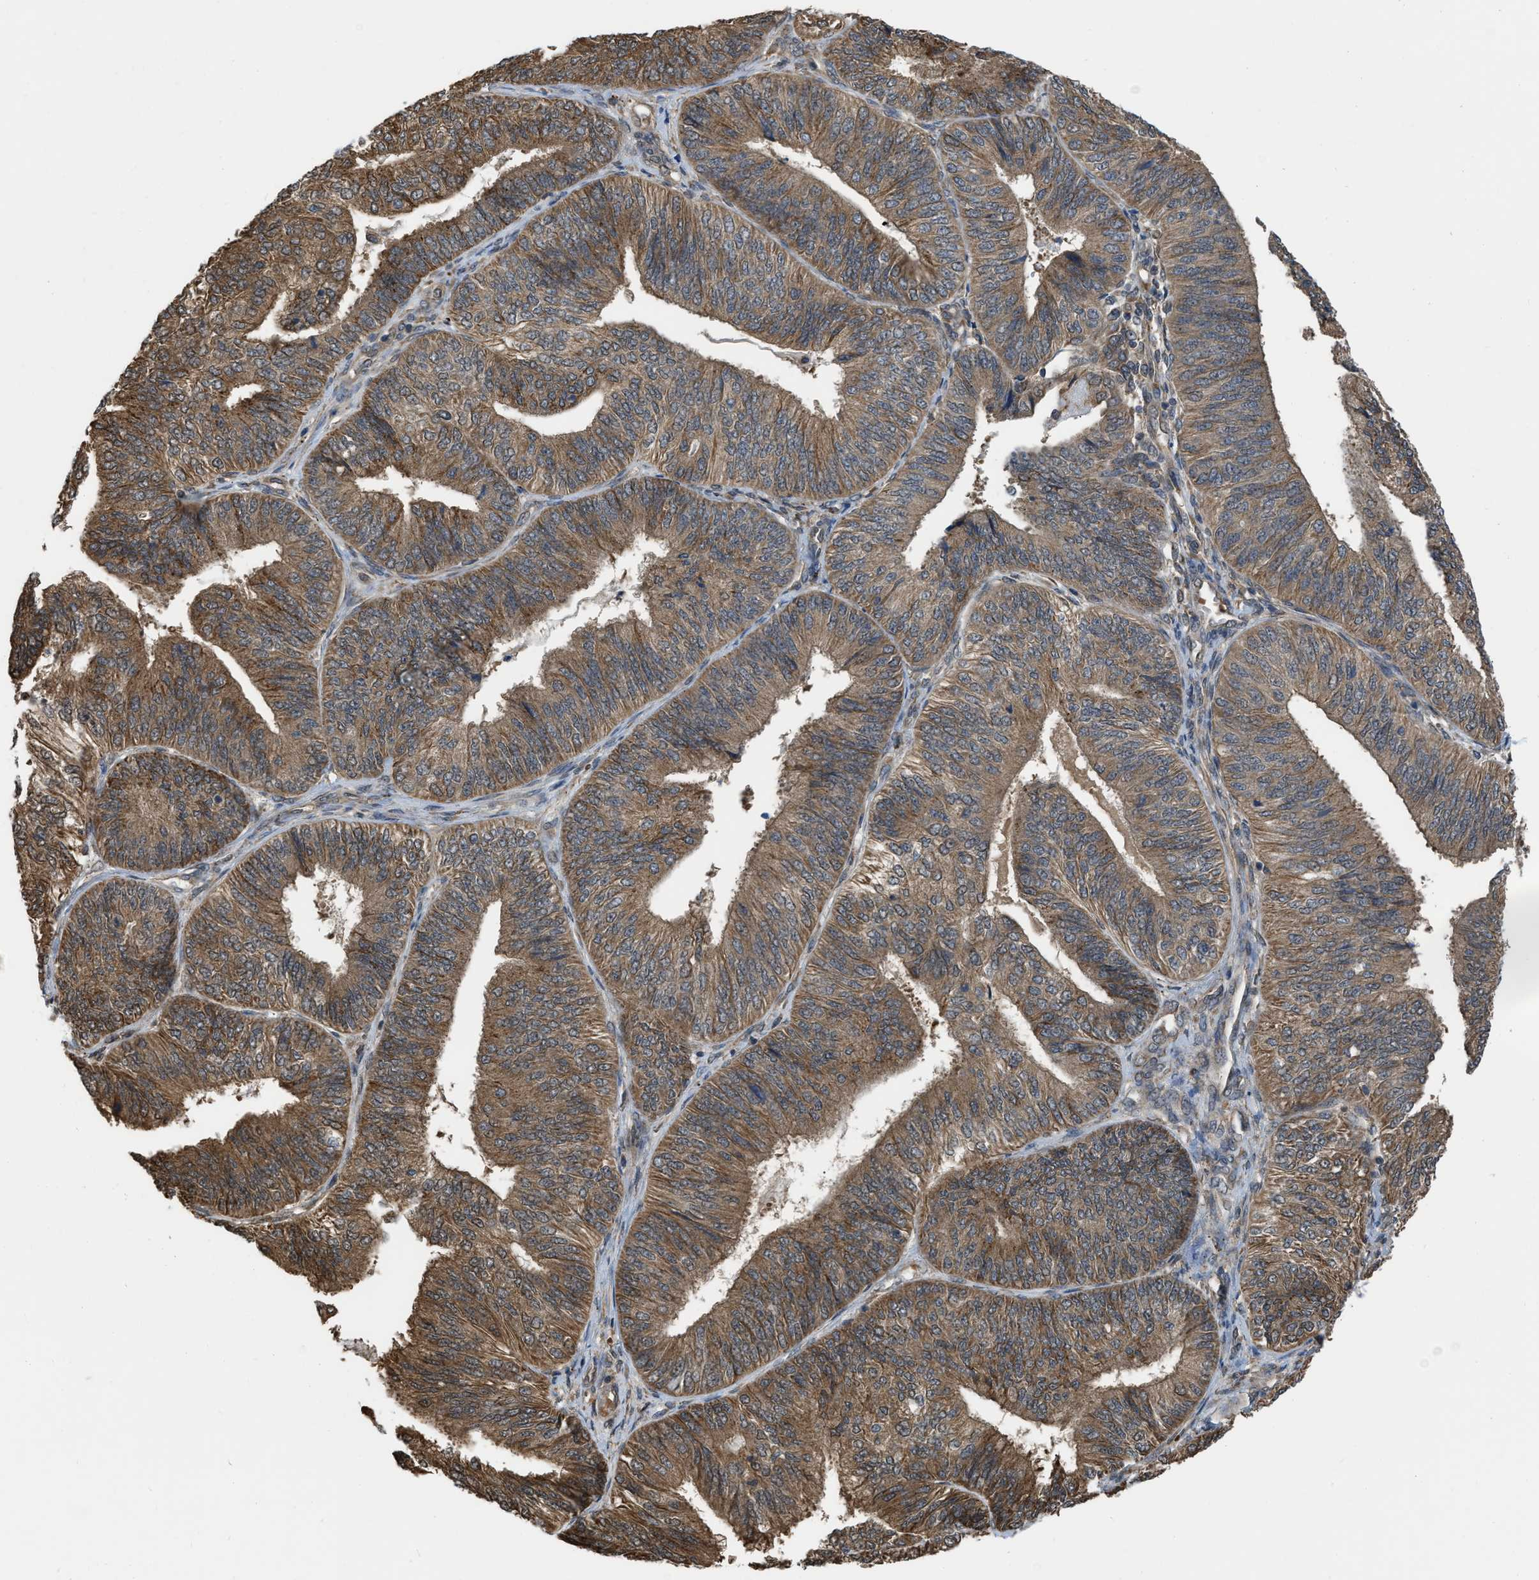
{"staining": {"intensity": "moderate", "quantity": ">75%", "location": "cytoplasmic/membranous"}, "tissue": "endometrial cancer", "cell_type": "Tumor cells", "image_type": "cancer", "snomed": [{"axis": "morphology", "description": "Adenocarcinoma, NOS"}, {"axis": "topography", "description": "Endometrium"}], "caption": "Endometrial cancer tissue shows moderate cytoplasmic/membranous positivity in approximately >75% of tumor cells", "gene": "BCL7C", "patient": {"sex": "female", "age": 58}}